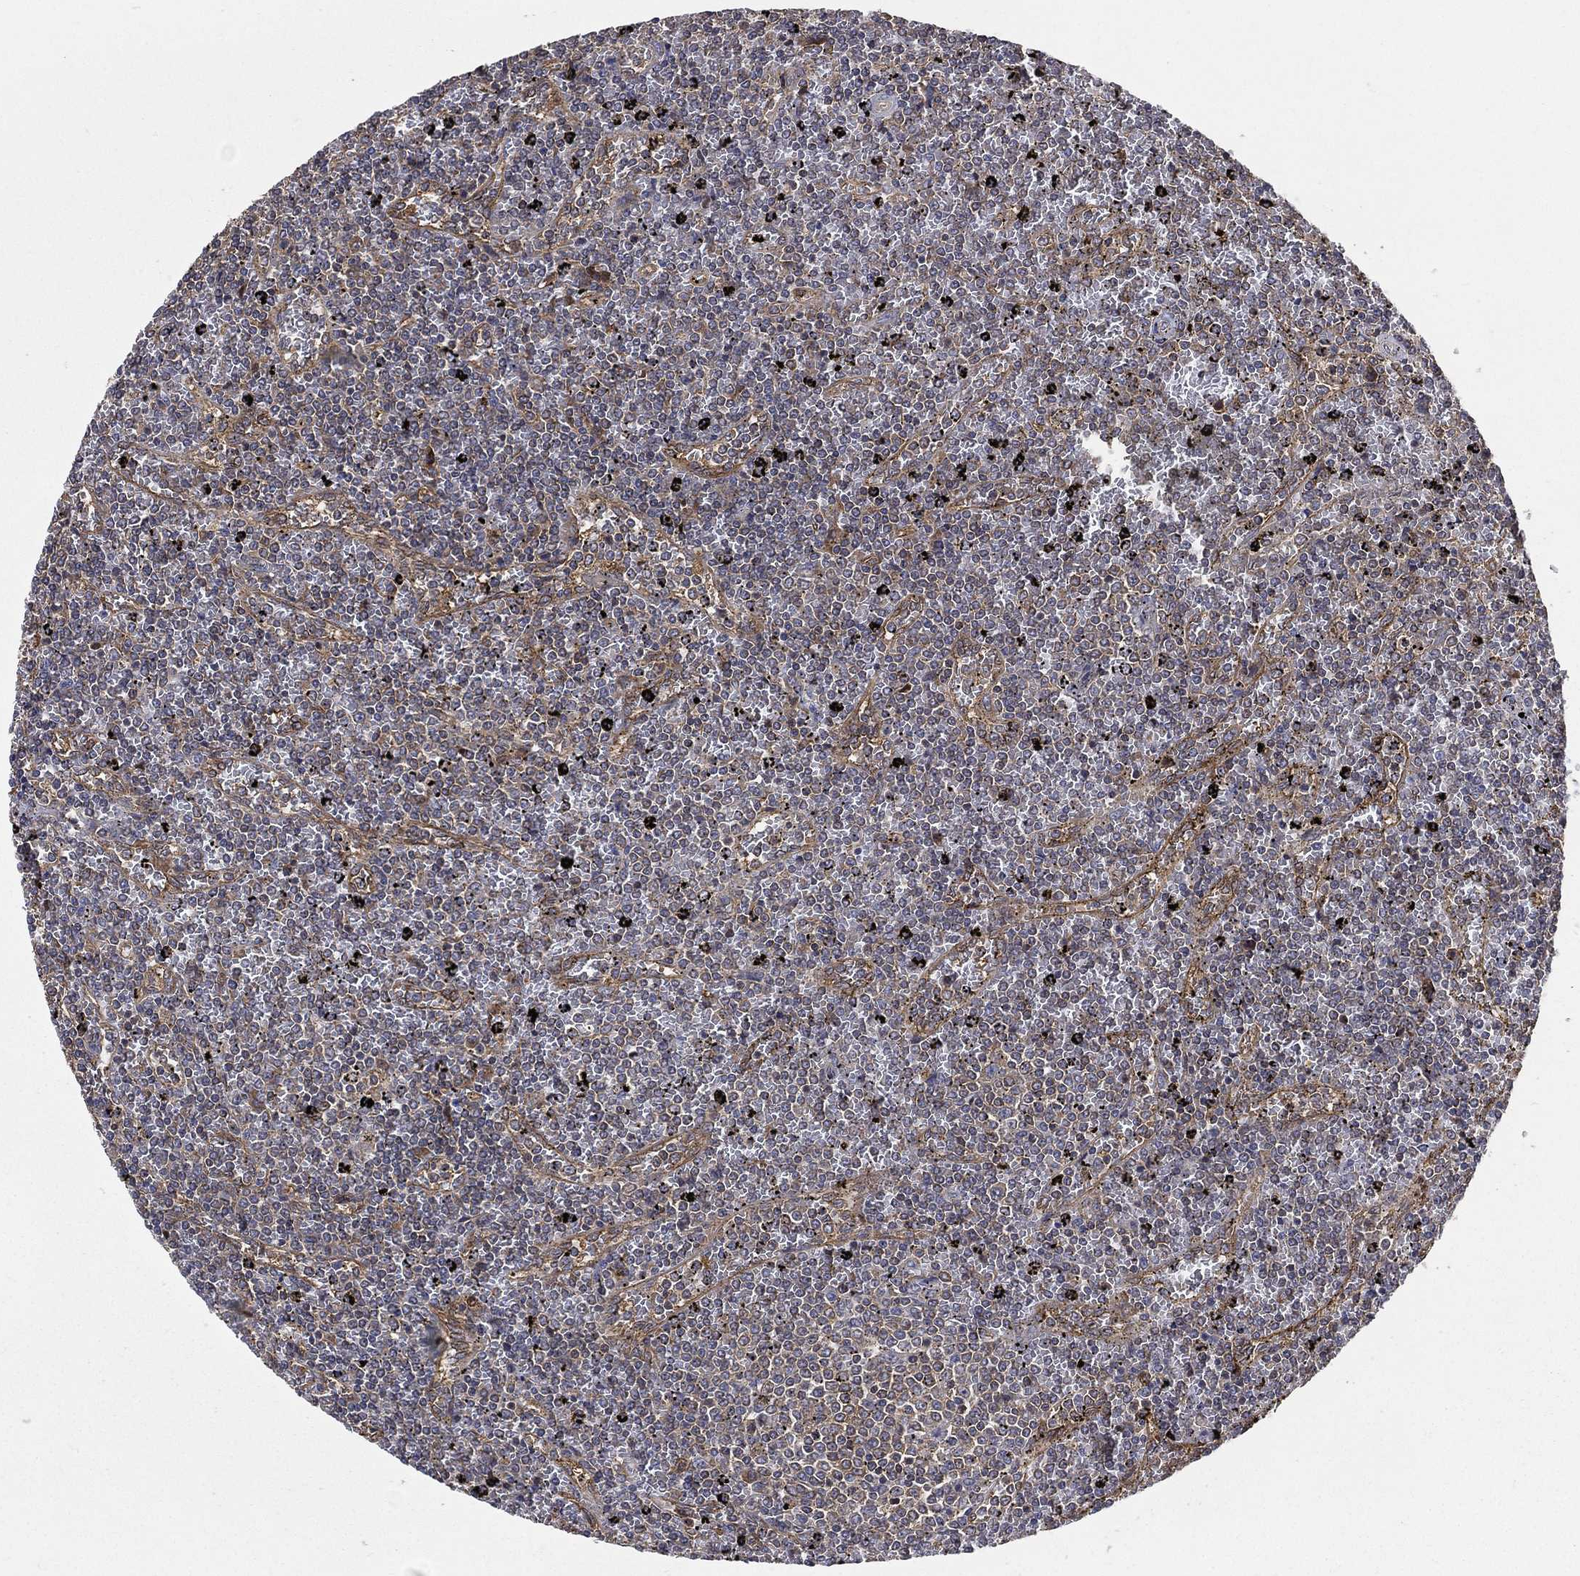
{"staining": {"intensity": "negative", "quantity": "none", "location": "none"}, "tissue": "lymphoma", "cell_type": "Tumor cells", "image_type": "cancer", "snomed": [{"axis": "morphology", "description": "Malignant lymphoma, non-Hodgkin's type, Low grade"}, {"axis": "topography", "description": "Spleen"}], "caption": "This is an immunohistochemistry photomicrograph of lymphoma. There is no staining in tumor cells.", "gene": "SMPD3", "patient": {"sex": "female", "age": 77}}